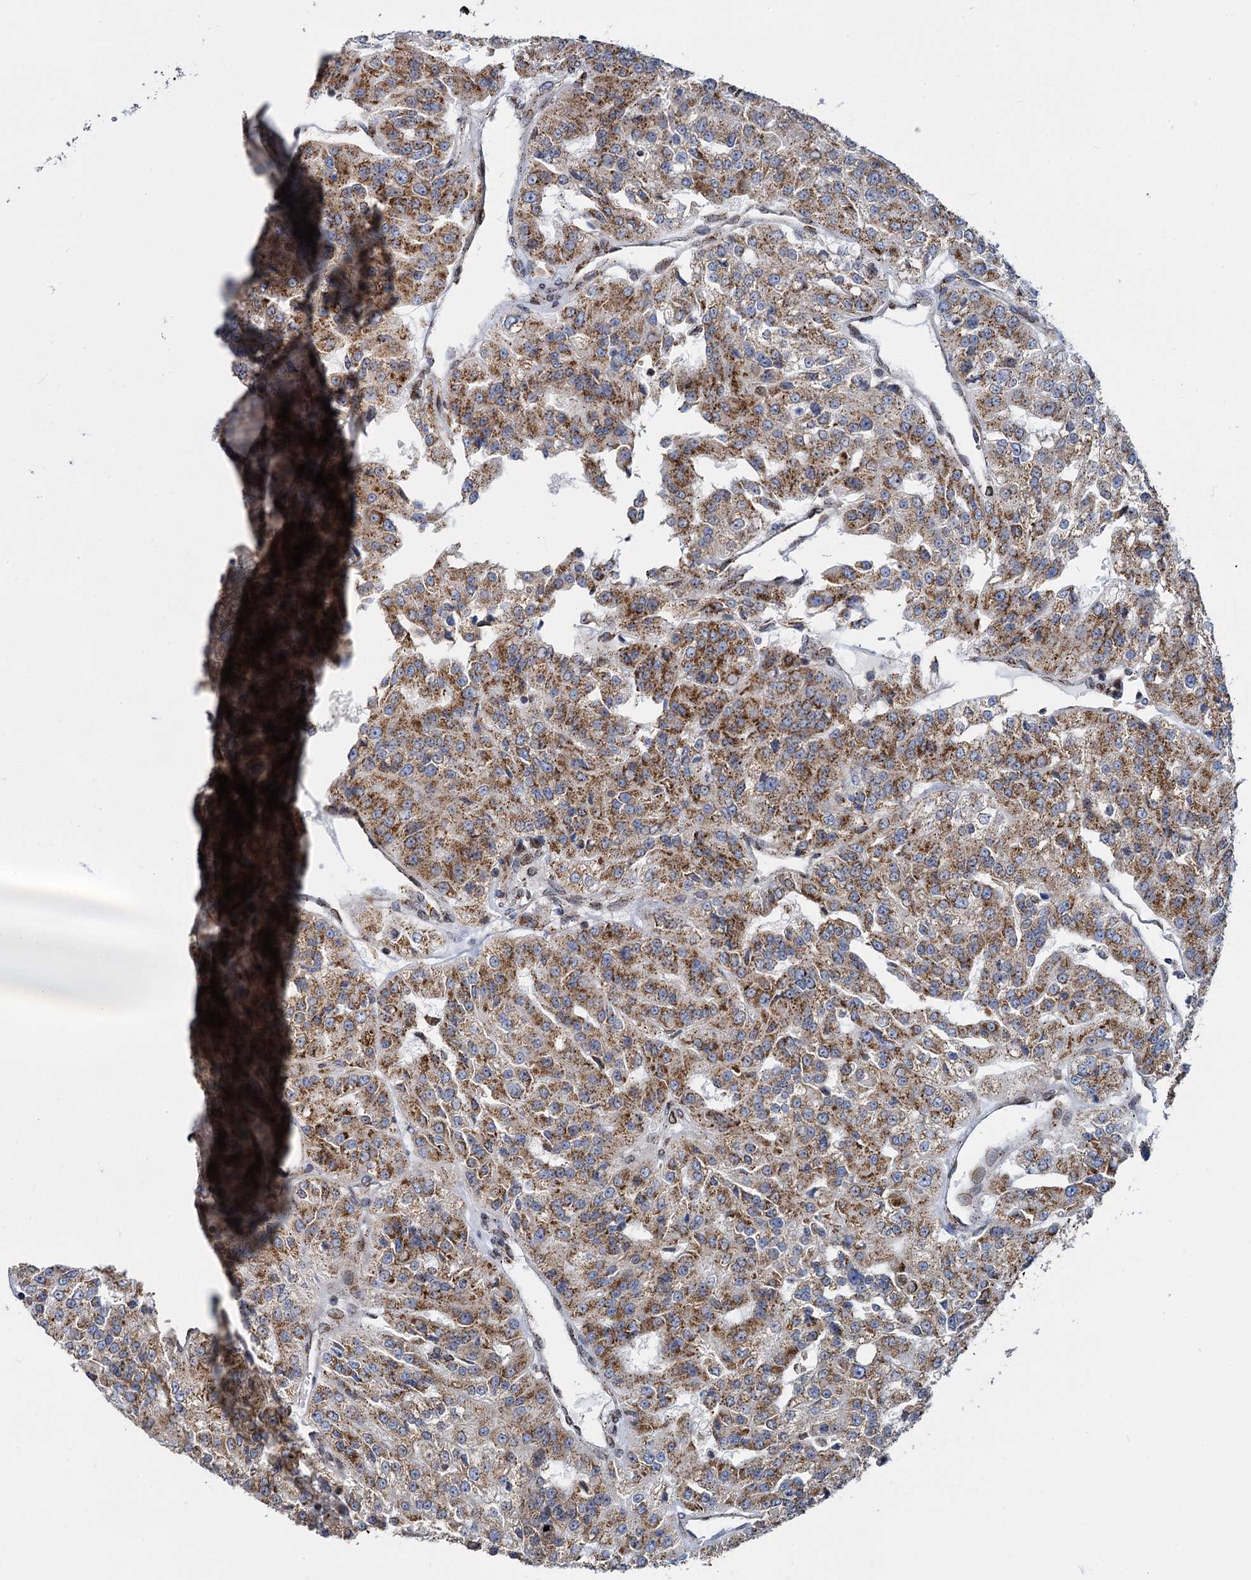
{"staining": {"intensity": "moderate", "quantity": ">75%", "location": "cytoplasmic/membranous"}, "tissue": "renal cancer", "cell_type": "Tumor cells", "image_type": "cancer", "snomed": [{"axis": "morphology", "description": "Adenocarcinoma, NOS"}, {"axis": "topography", "description": "Kidney"}], "caption": "The image exhibits staining of renal cancer (adenocarcinoma), revealing moderate cytoplasmic/membranous protein positivity (brown color) within tumor cells.", "gene": "SUPT20H", "patient": {"sex": "female", "age": 63}}